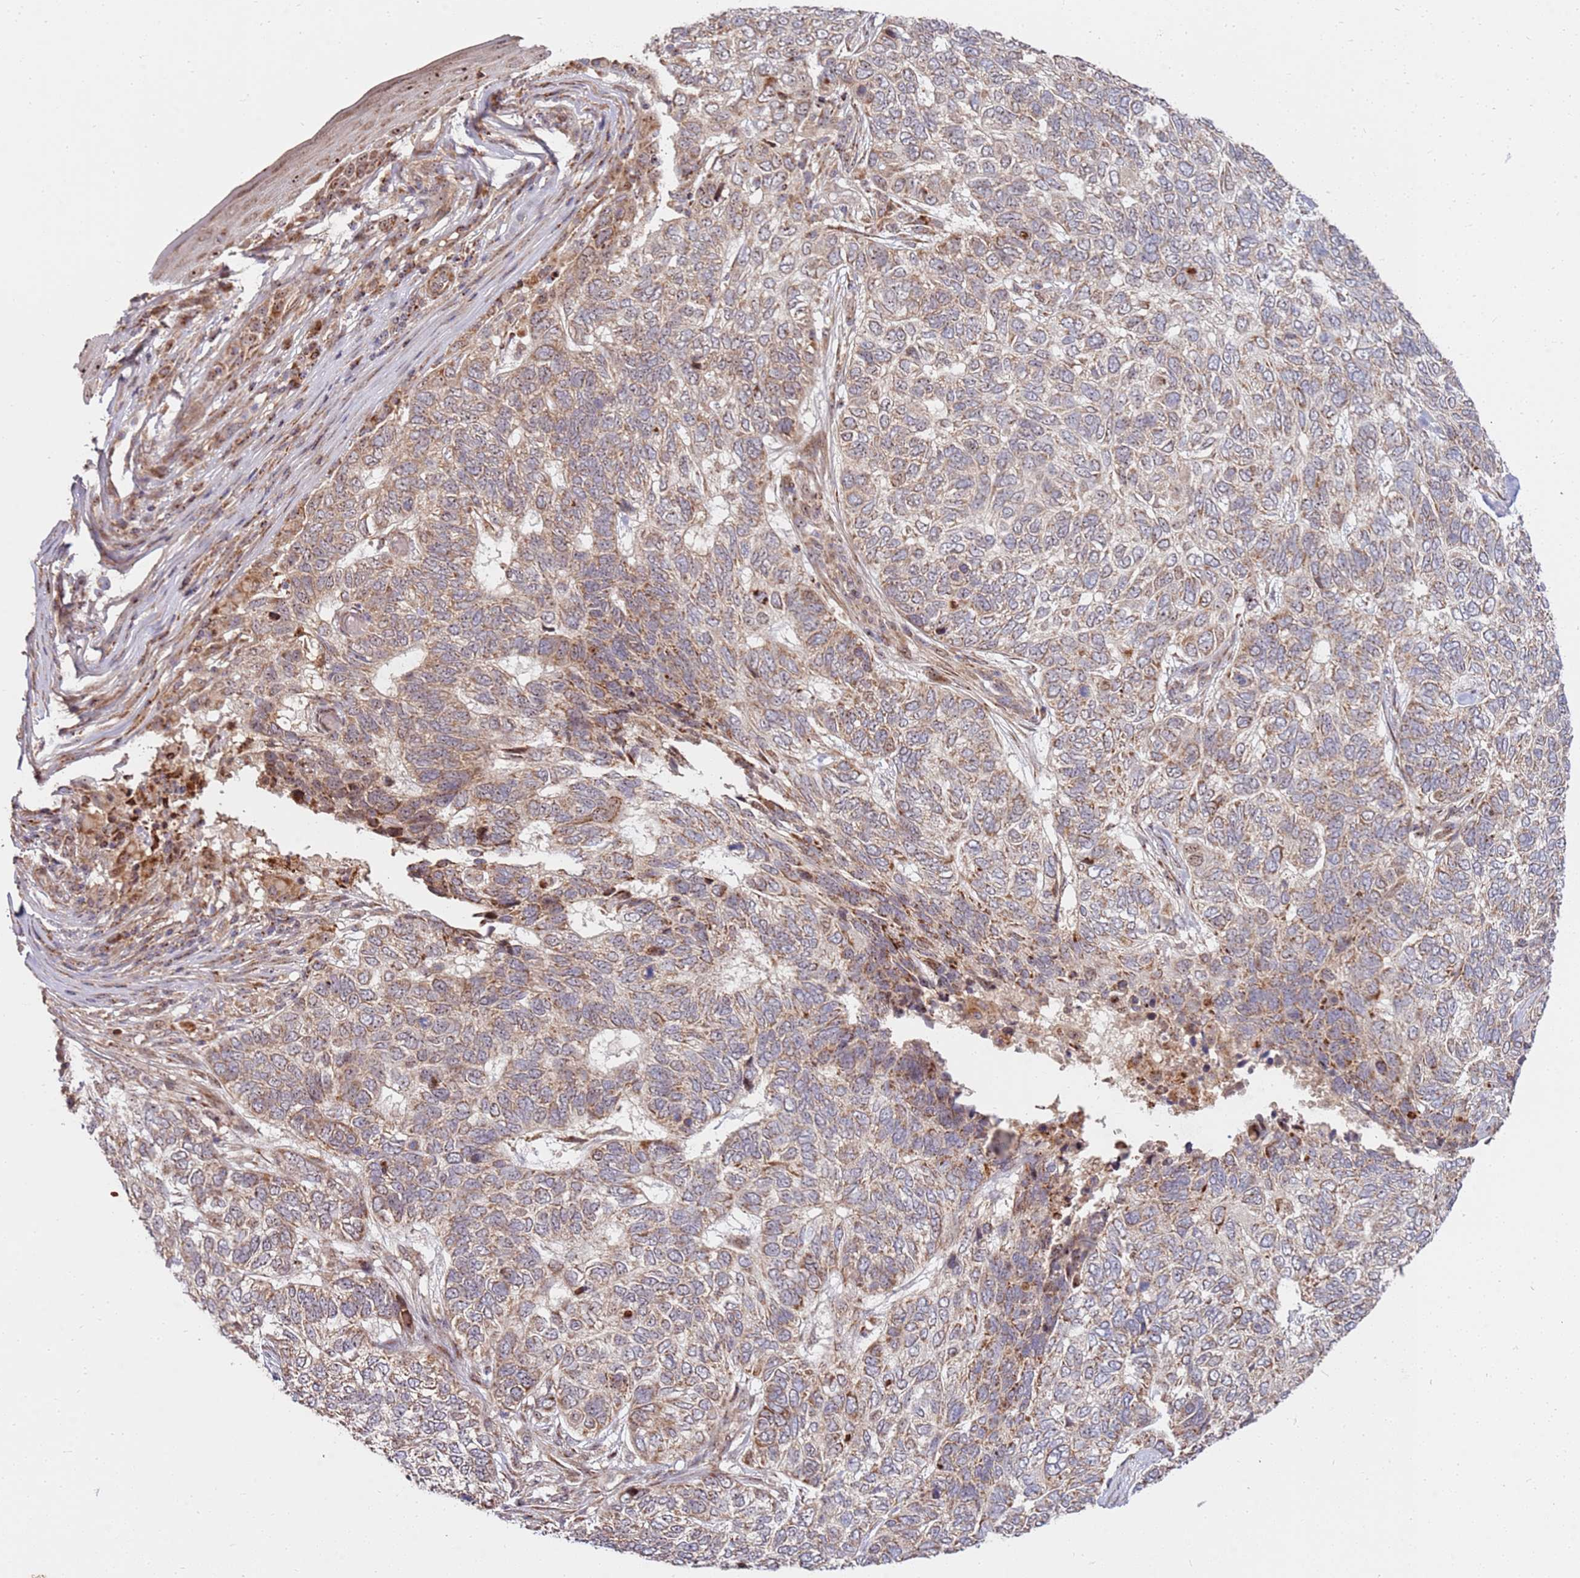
{"staining": {"intensity": "moderate", "quantity": "25%-75%", "location": "cytoplasmic/membranous"}, "tissue": "skin cancer", "cell_type": "Tumor cells", "image_type": "cancer", "snomed": [{"axis": "morphology", "description": "Basal cell carcinoma"}, {"axis": "topography", "description": "Skin"}], "caption": "About 25%-75% of tumor cells in skin cancer display moderate cytoplasmic/membranous protein positivity as visualized by brown immunohistochemical staining.", "gene": "KIF25", "patient": {"sex": "female", "age": 65}}